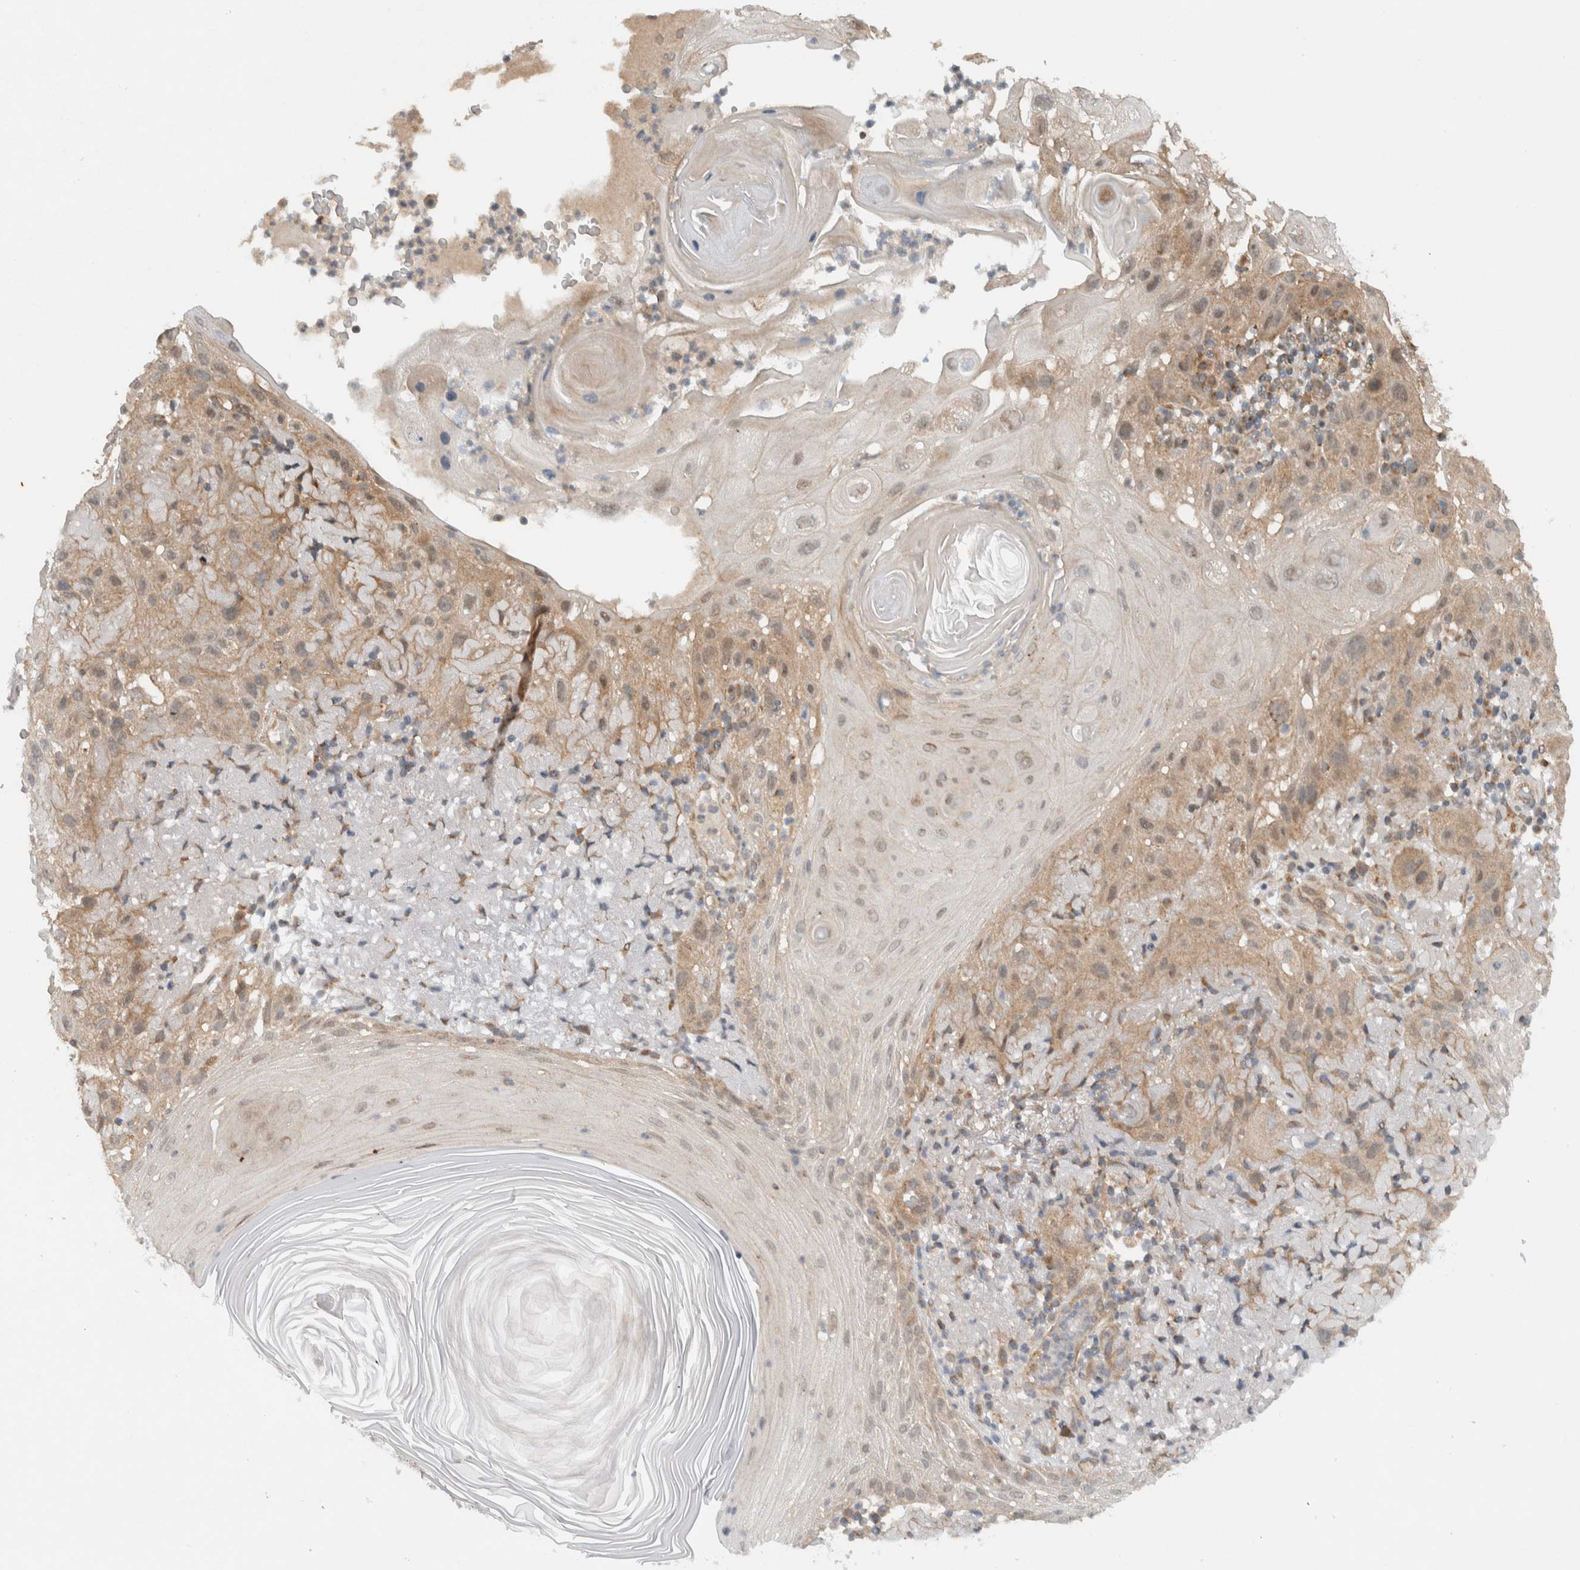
{"staining": {"intensity": "weak", "quantity": "<25%", "location": "cytoplasmic/membranous"}, "tissue": "skin cancer", "cell_type": "Tumor cells", "image_type": "cancer", "snomed": [{"axis": "morphology", "description": "Squamous cell carcinoma, NOS"}, {"axis": "topography", "description": "Skin"}], "caption": "Immunohistochemistry histopathology image of squamous cell carcinoma (skin) stained for a protein (brown), which reveals no staining in tumor cells.", "gene": "KLHL6", "patient": {"sex": "female", "age": 96}}